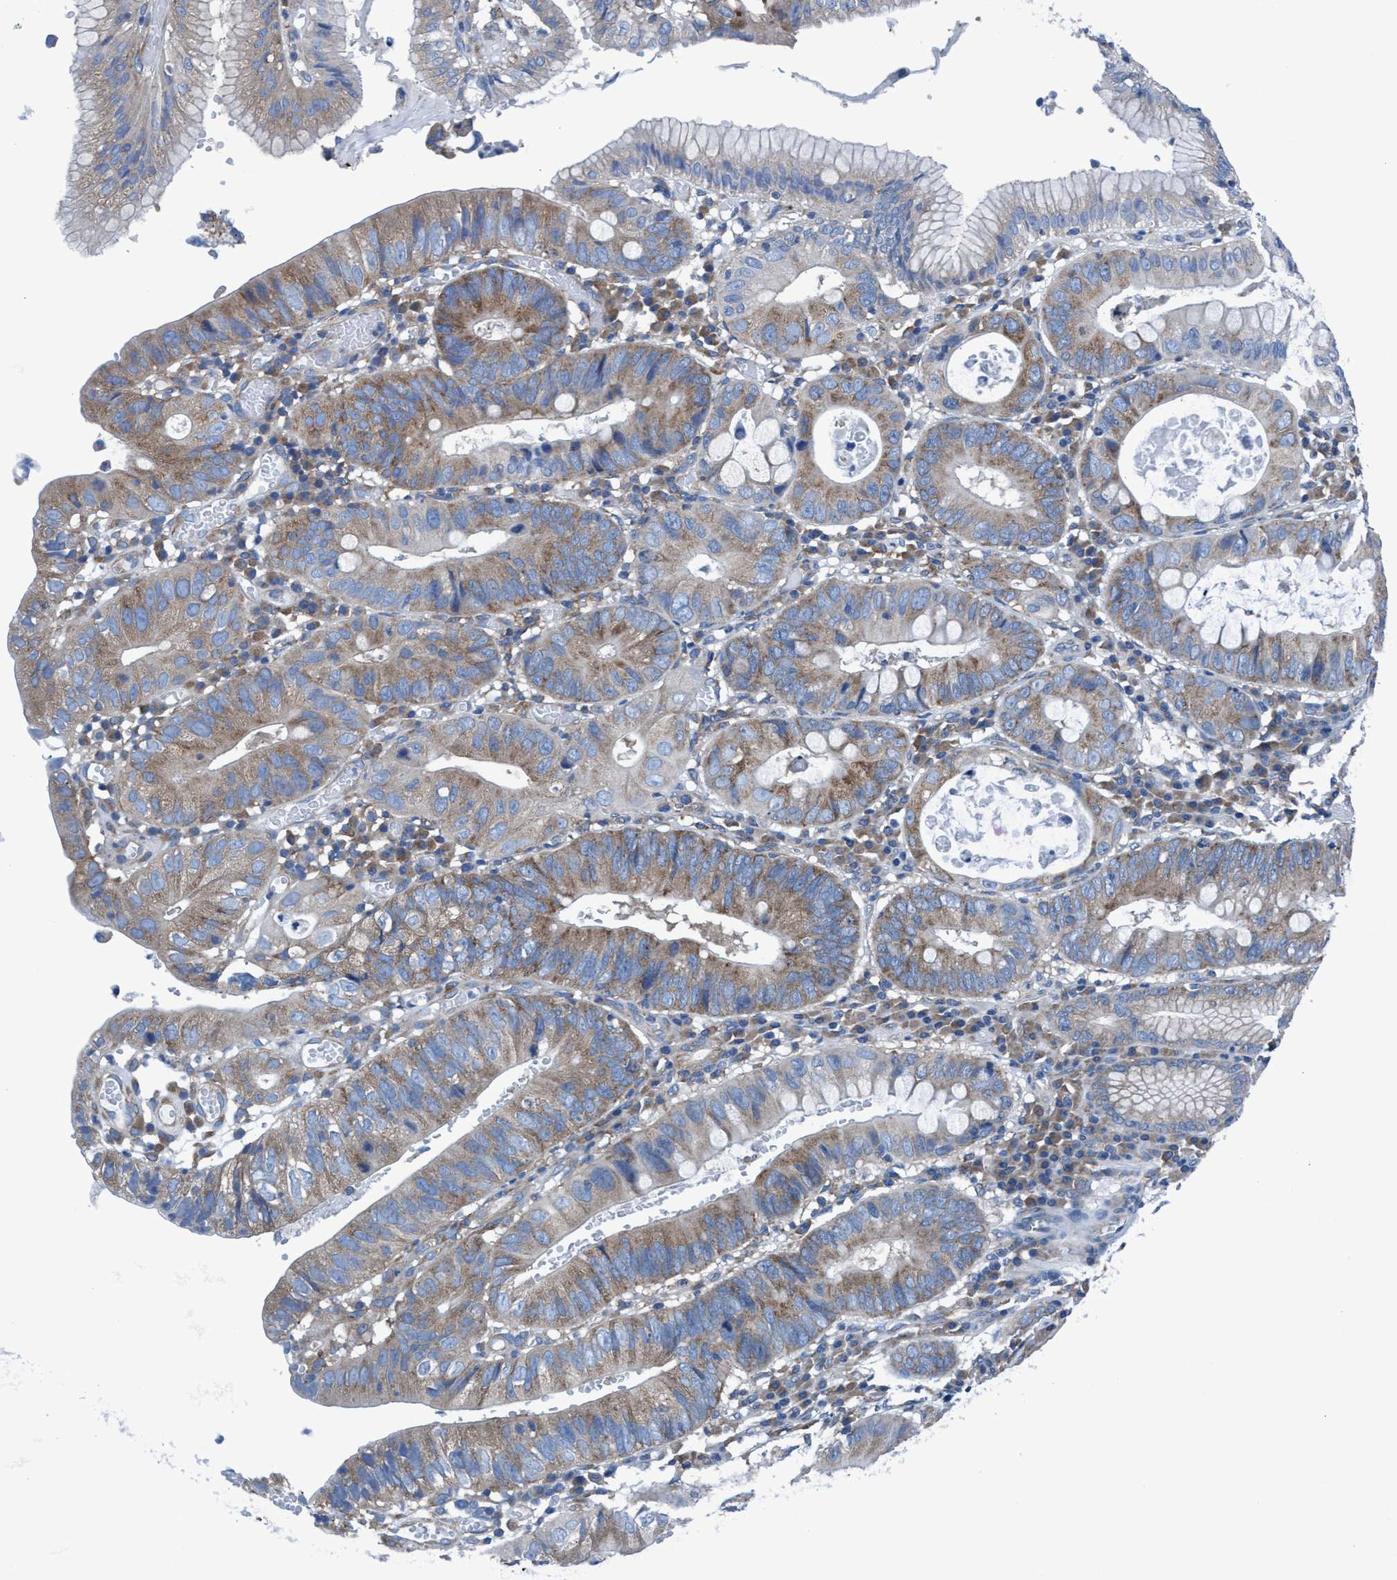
{"staining": {"intensity": "weak", "quantity": ">75%", "location": "cytoplasmic/membranous"}, "tissue": "stomach cancer", "cell_type": "Tumor cells", "image_type": "cancer", "snomed": [{"axis": "morphology", "description": "Adenocarcinoma, NOS"}, {"axis": "topography", "description": "Stomach"}], "caption": "Human adenocarcinoma (stomach) stained with a brown dye demonstrates weak cytoplasmic/membranous positive staining in about >75% of tumor cells.", "gene": "NMT1", "patient": {"sex": "male", "age": 59}}